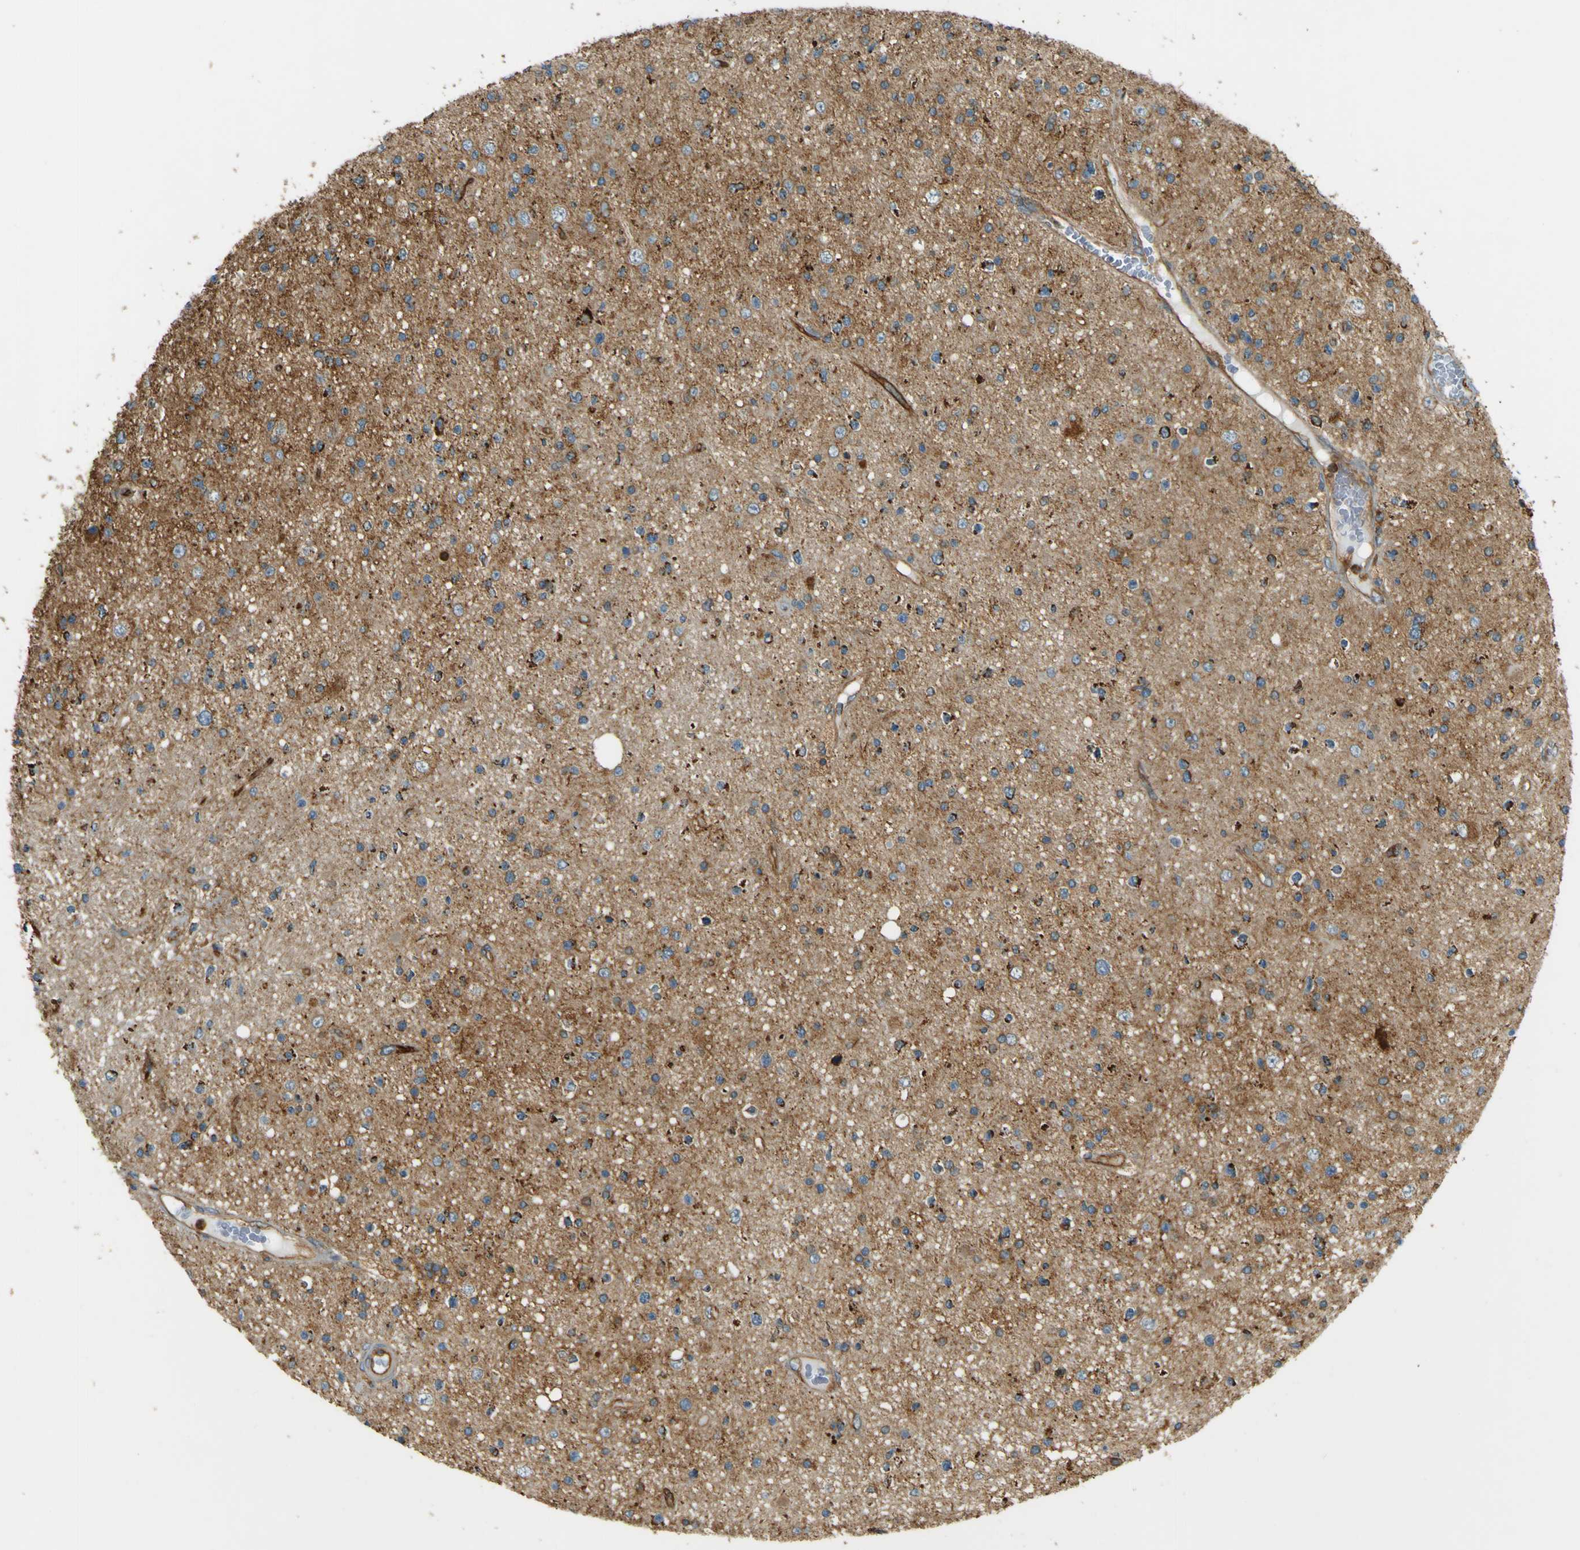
{"staining": {"intensity": "strong", "quantity": "<25%", "location": "cytoplasmic/membranous"}, "tissue": "glioma", "cell_type": "Tumor cells", "image_type": "cancer", "snomed": [{"axis": "morphology", "description": "Glioma, malignant, High grade"}, {"axis": "topography", "description": "Brain"}], "caption": "Tumor cells reveal medium levels of strong cytoplasmic/membranous positivity in about <25% of cells in human malignant glioma (high-grade).", "gene": "DNAJC5", "patient": {"sex": "male", "age": 33}}